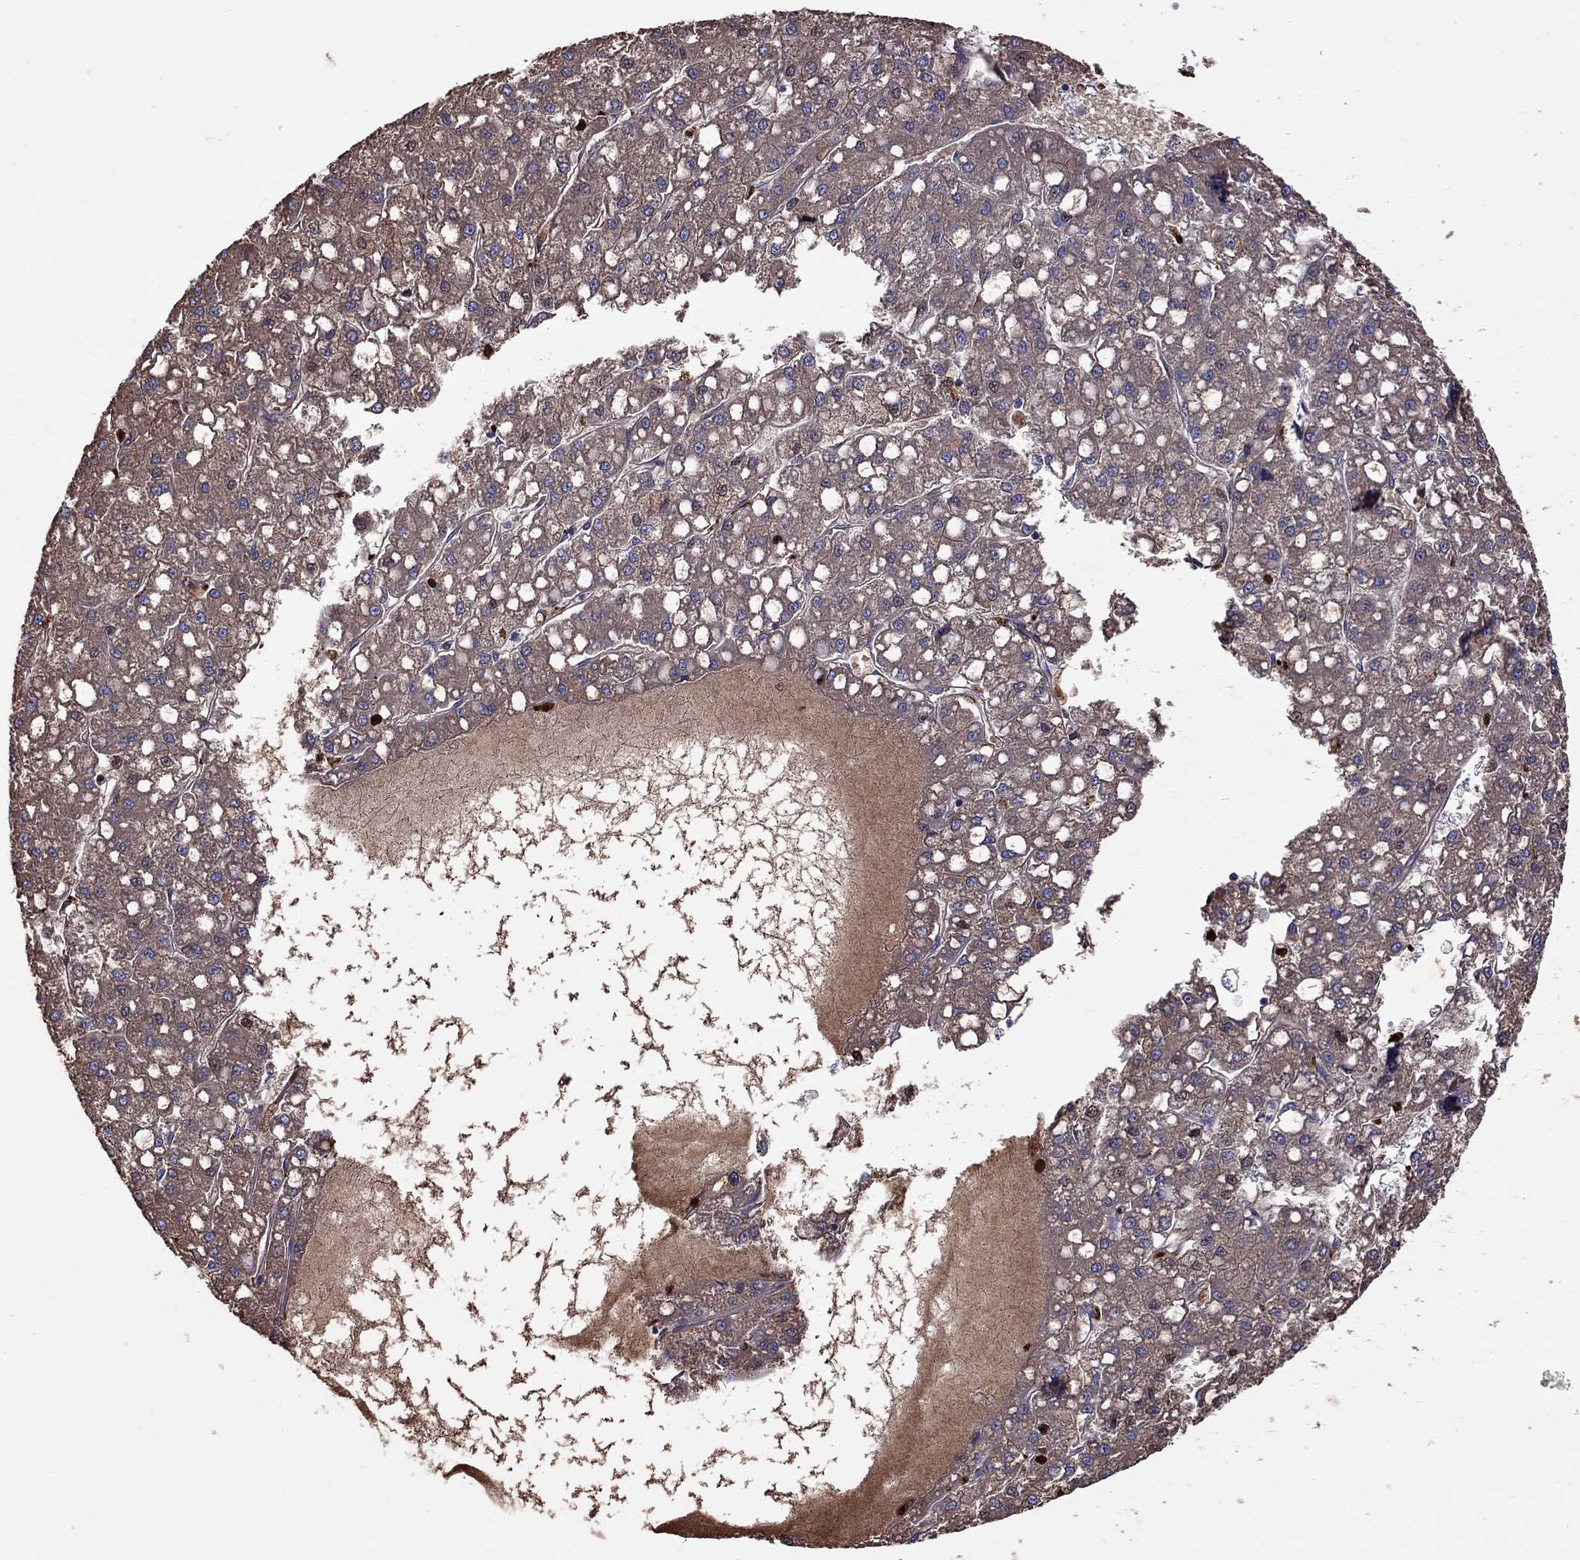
{"staining": {"intensity": "moderate", "quantity": "25%-75%", "location": "cytoplasmic/membranous"}, "tissue": "liver cancer", "cell_type": "Tumor cells", "image_type": "cancer", "snomed": [{"axis": "morphology", "description": "Carcinoma, Hepatocellular, NOS"}, {"axis": "topography", "description": "Liver"}], "caption": "The photomicrograph displays a brown stain indicating the presence of a protein in the cytoplasmic/membranous of tumor cells in liver cancer.", "gene": "SERPINA3", "patient": {"sex": "male", "age": 67}}